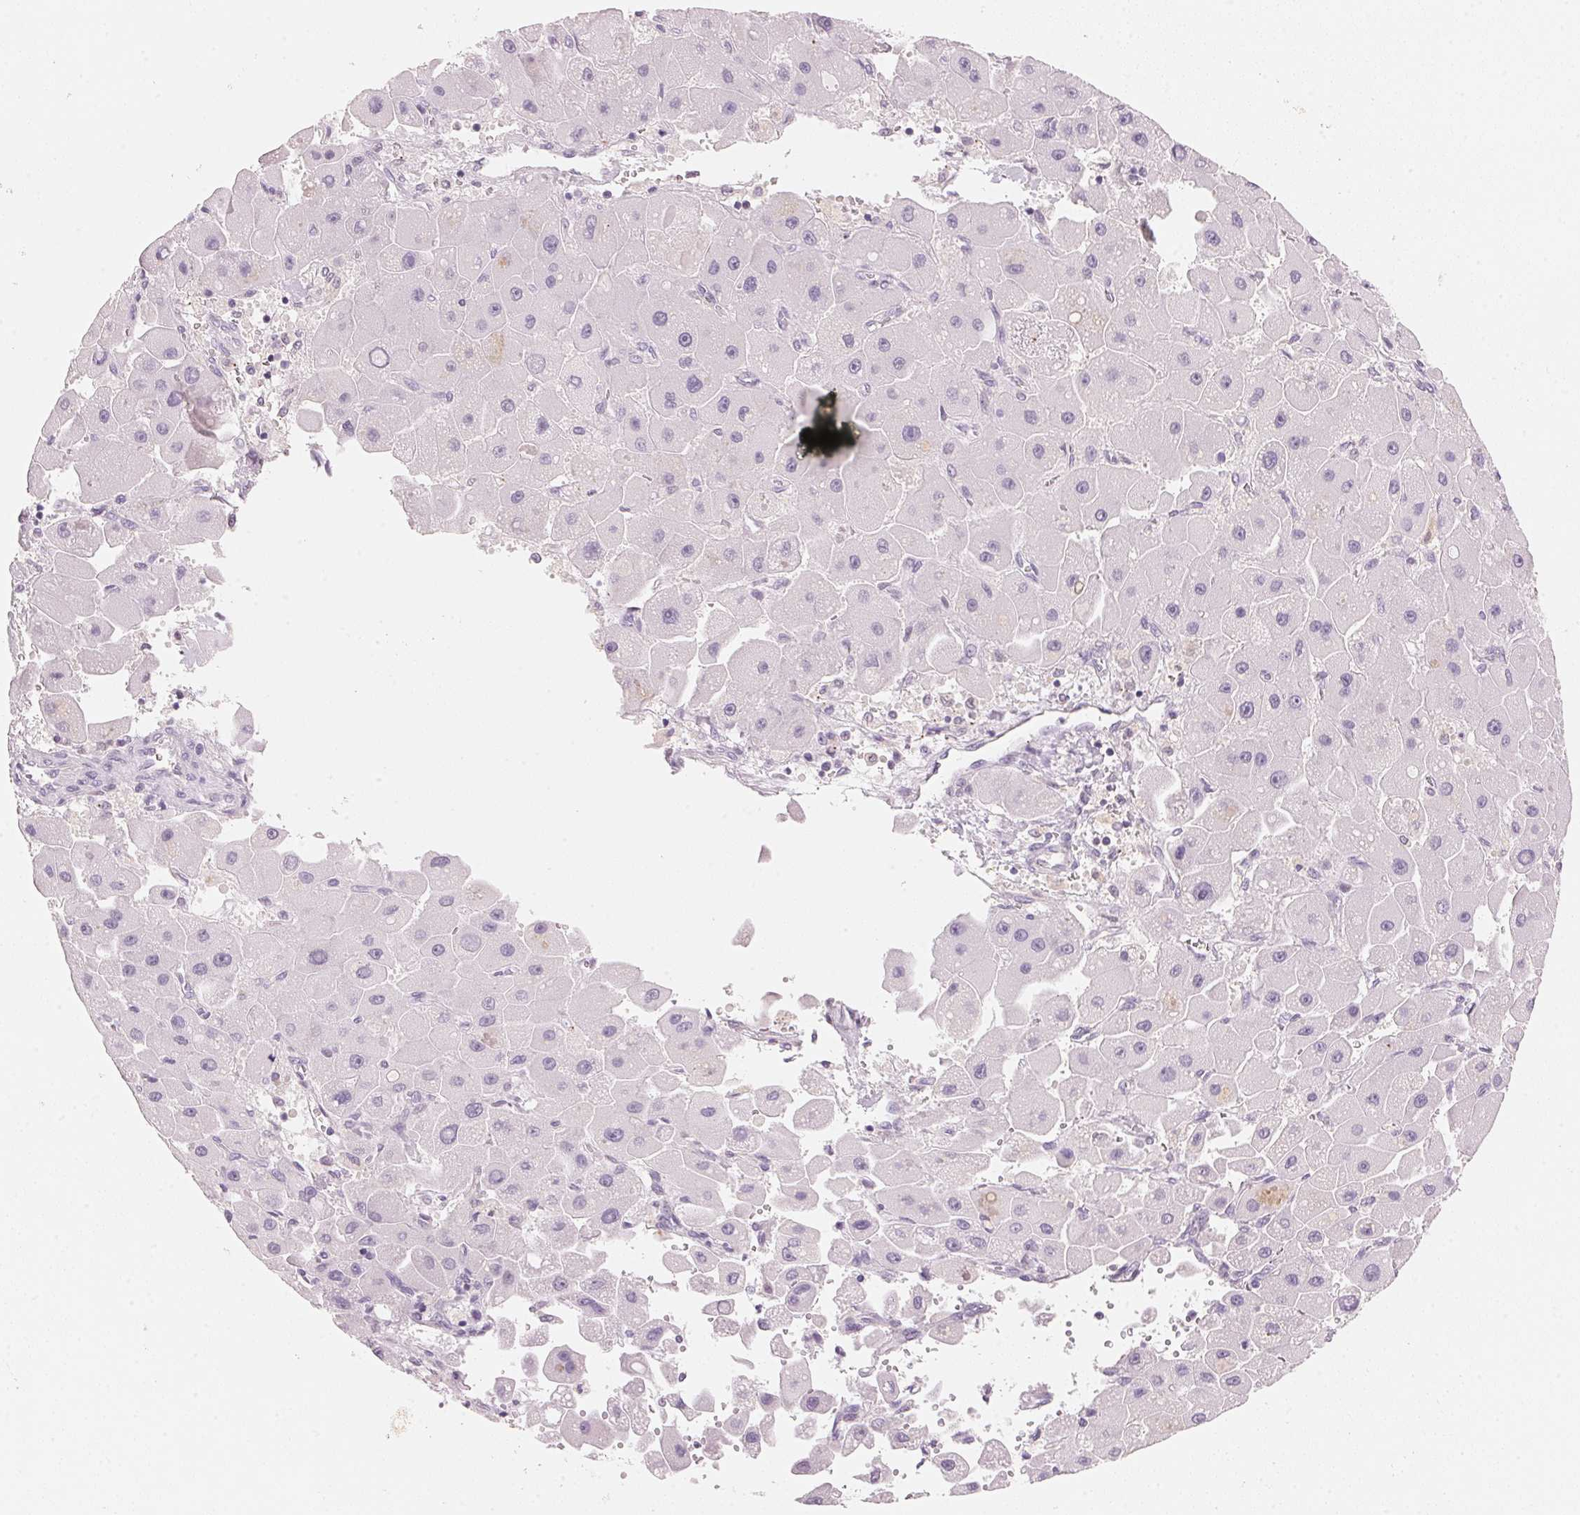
{"staining": {"intensity": "negative", "quantity": "none", "location": "none"}, "tissue": "liver cancer", "cell_type": "Tumor cells", "image_type": "cancer", "snomed": [{"axis": "morphology", "description": "Carcinoma, Hepatocellular, NOS"}, {"axis": "topography", "description": "Liver"}], "caption": "This histopathology image is of liver cancer stained with immunohistochemistry (IHC) to label a protein in brown with the nuclei are counter-stained blue. There is no staining in tumor cells.", "gene": "HOXB13", "patient": {"sex": "male", "age": 24}}